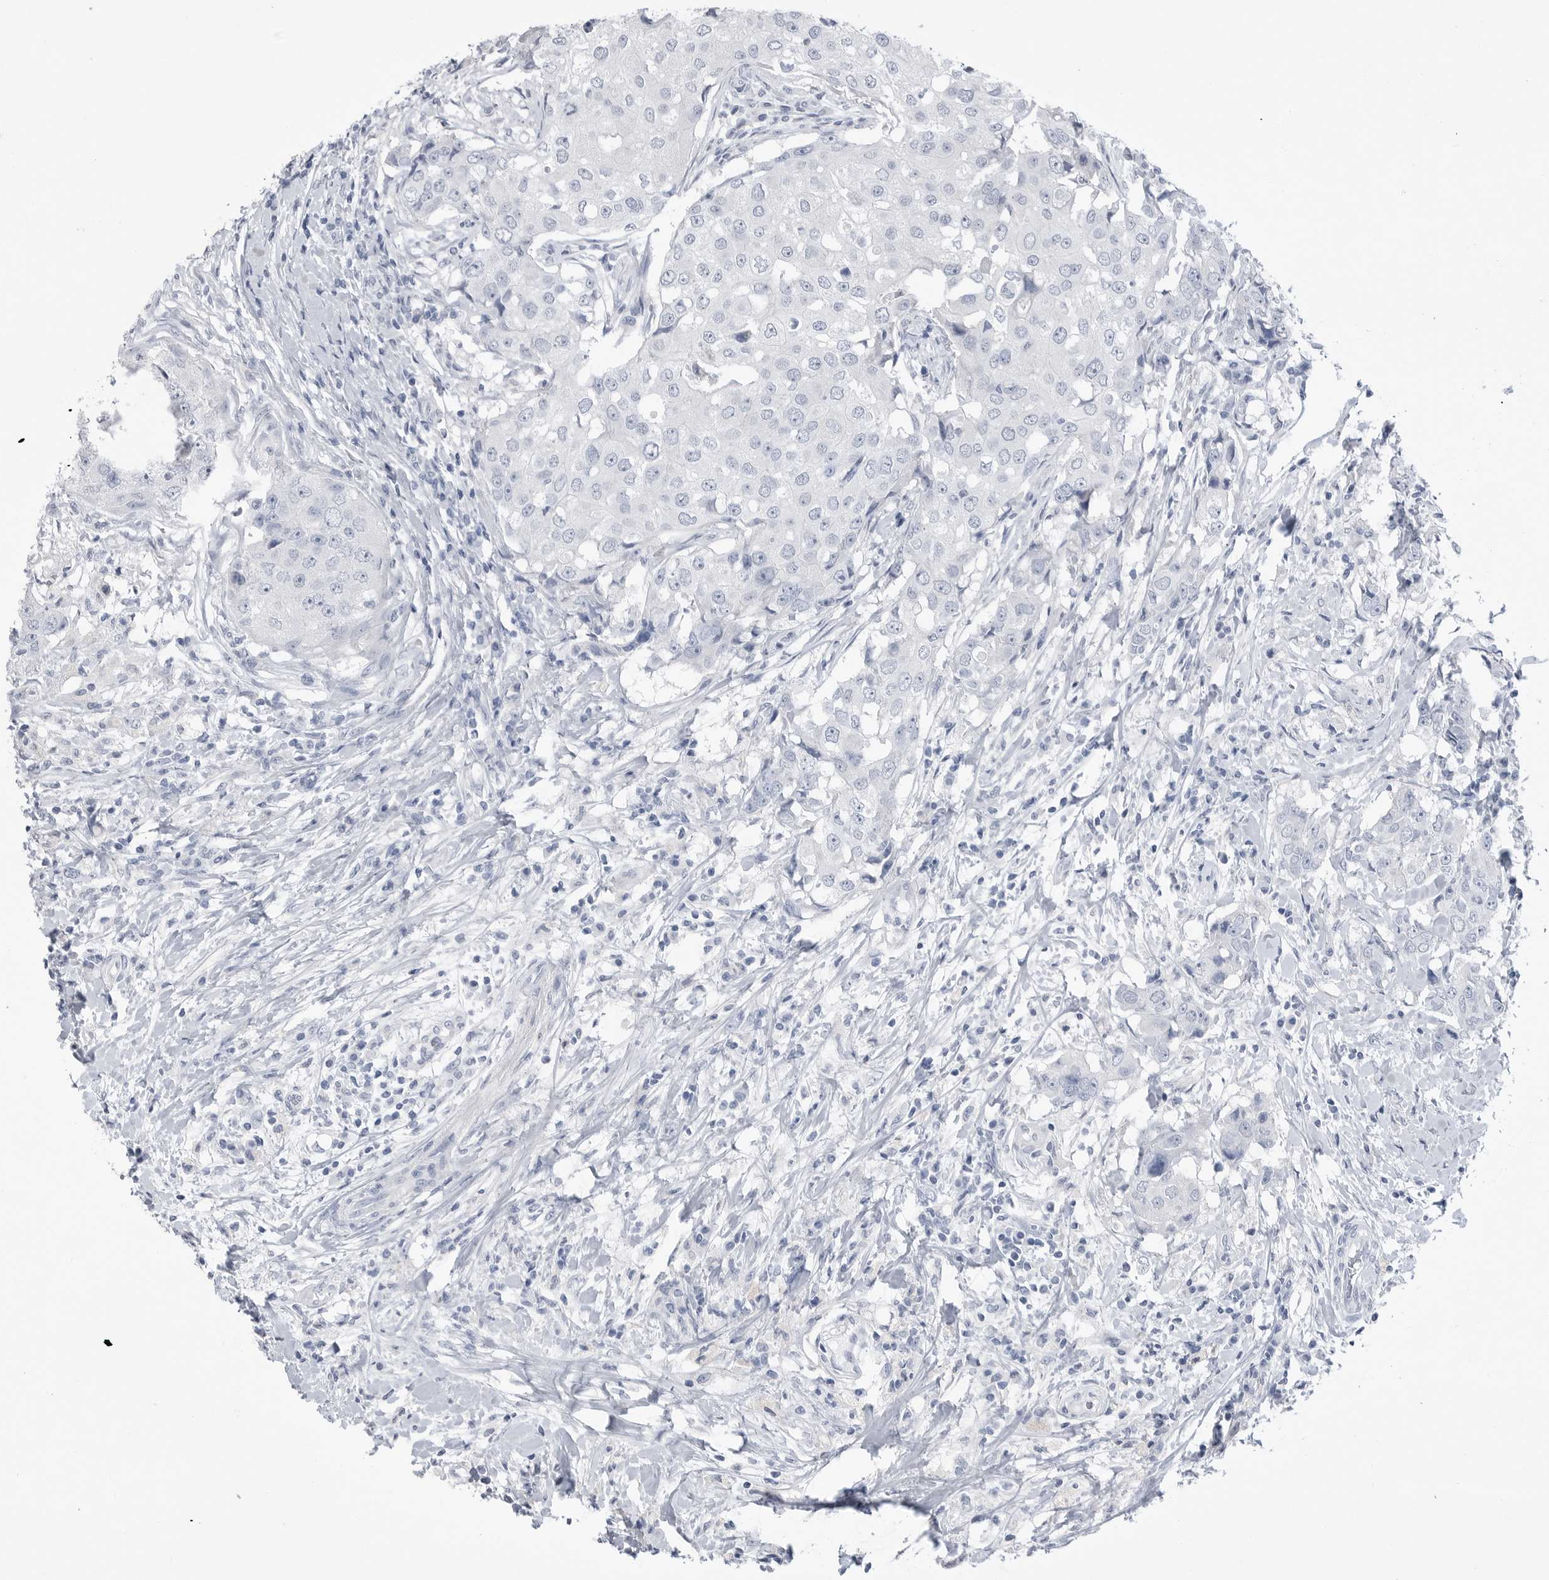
{"staining": {"intensity": "negative", "quantity": "none", "location": "none"}, "tissue": "breast cancer", "cell_type": "Tumor cells", "image_type": "cancer", "snomed": [{"axis": "morphology", "description": "Duct carcinoma"}, {"axis": "topography", "description": "Breast"}], "caption": "An image of human invasive ductal carcinoma (breast) is negative for staining in tumor cells.", "gene": "ABHD12", "patient": {"sex": "female", "age": 27}}